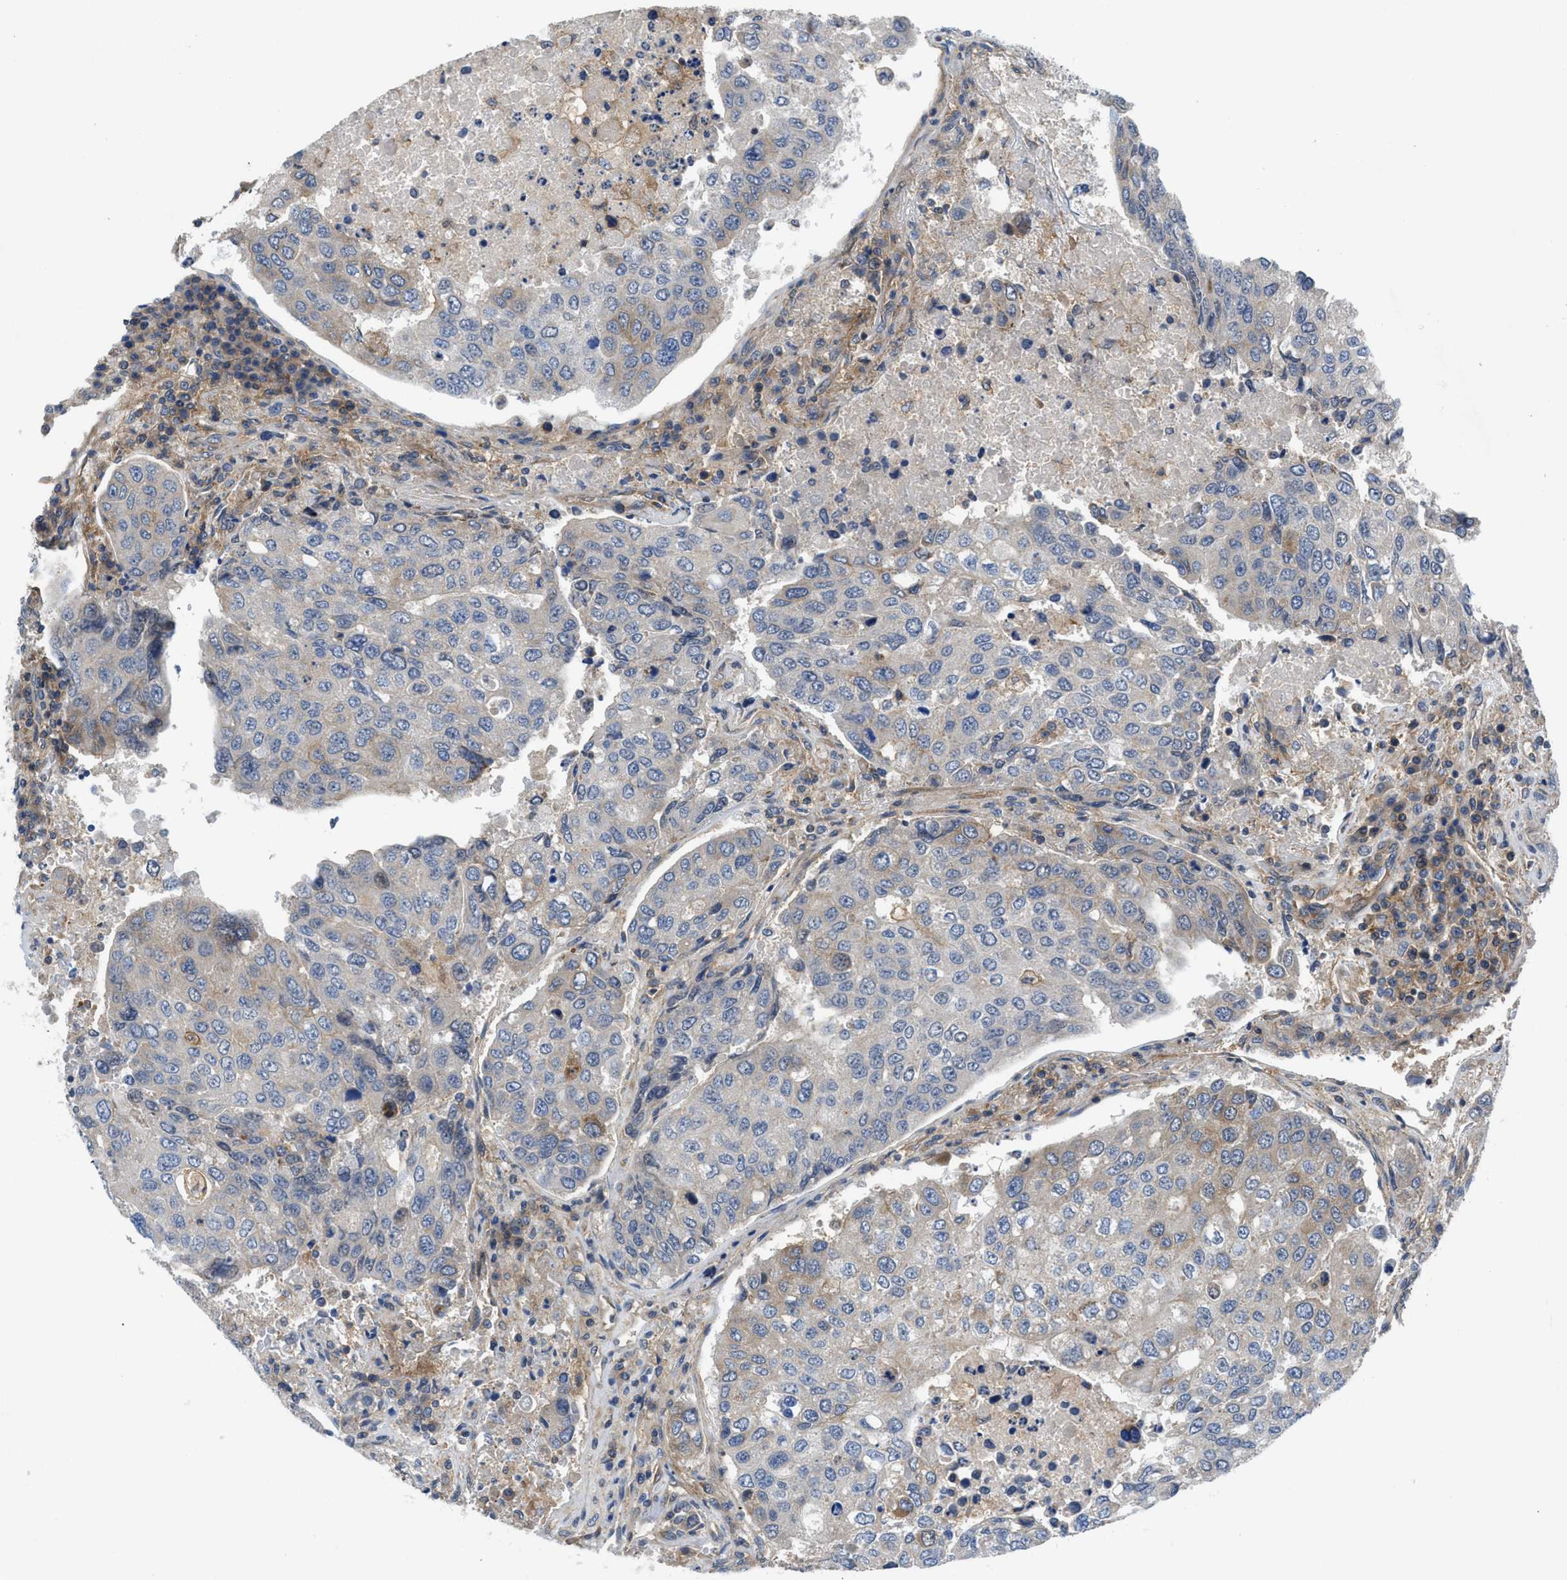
{"staining": {"intensity": "weak", "quantity": "25%-75%", "location": "cytoplasmic/membranous"}, "tissue": "urothelial cancer", "cell_type": "Tumor cells", "image_type": "cancer", "snomed": [{"axis": "morphology", "description": "Urothelial carcinoma, High grade"}, {"axis": "topography", "description": "Lymph node"}, {"axis": "topography", "description": "Urinary bladder"}], "caption": "A brown stain highlights weak cytoplasmic/membranous positivity of a protein in urothelial cancer tumor cells.", "gene": "PANX1", "patient": {"sex": "male", "age": 51}}